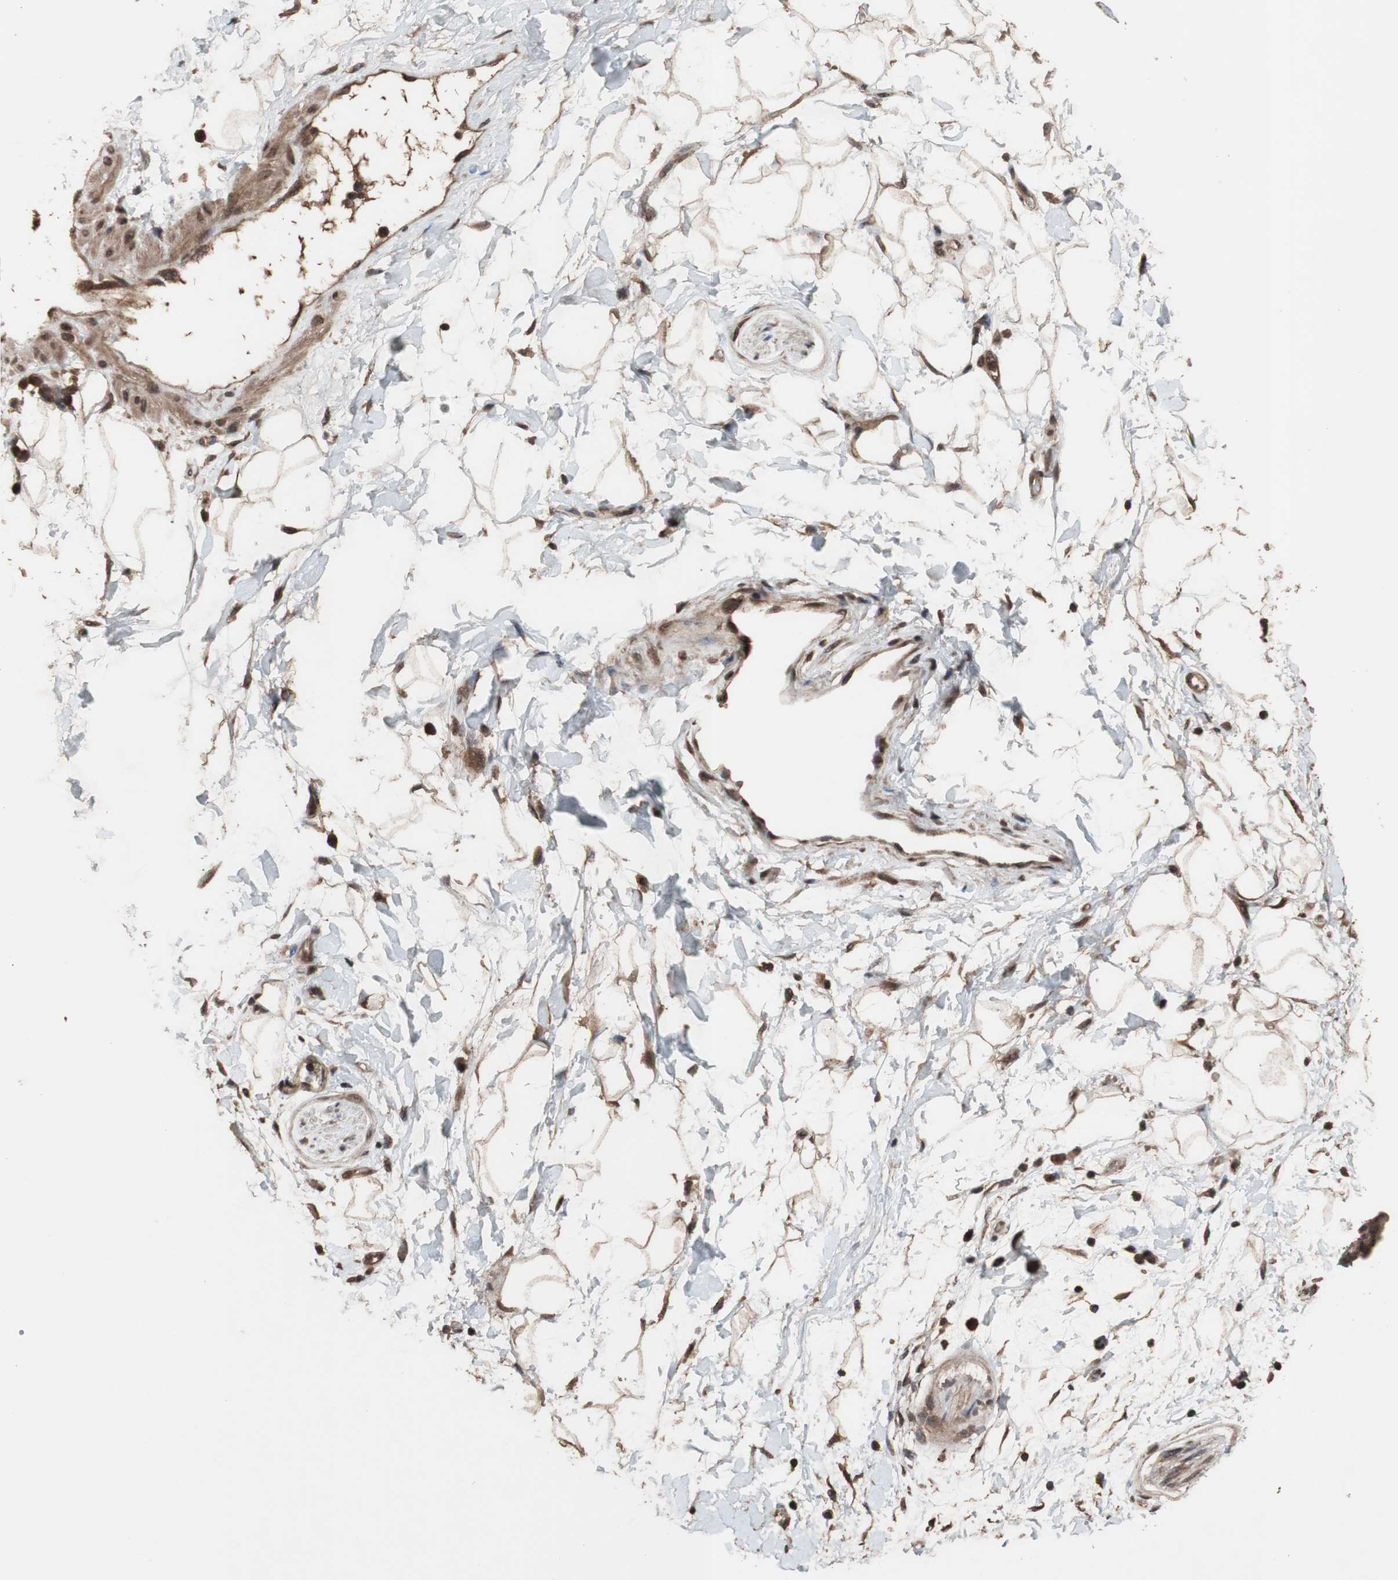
{"staining": {"intensity": "moderate", "quantity": ">75%", "location": "cytoplasmic/membranous,nuclear"}, "tissue": "adipose tissue", "cell_type": "Adipocytes", "image_type": "normal", "snomed": [{"axis": "morphology", "description": "Normal tissue, NOS"}, {"axis": "topography", "description": "Soft tissue"}], "caption": "A histopathology image of adipose tissue stained for a protein shows moderate cytoplasmic/membranous,nuclear brown staining in adipocytes.", "gene": "KANSL1", "patient": {"sex": "male", "age": 72}}